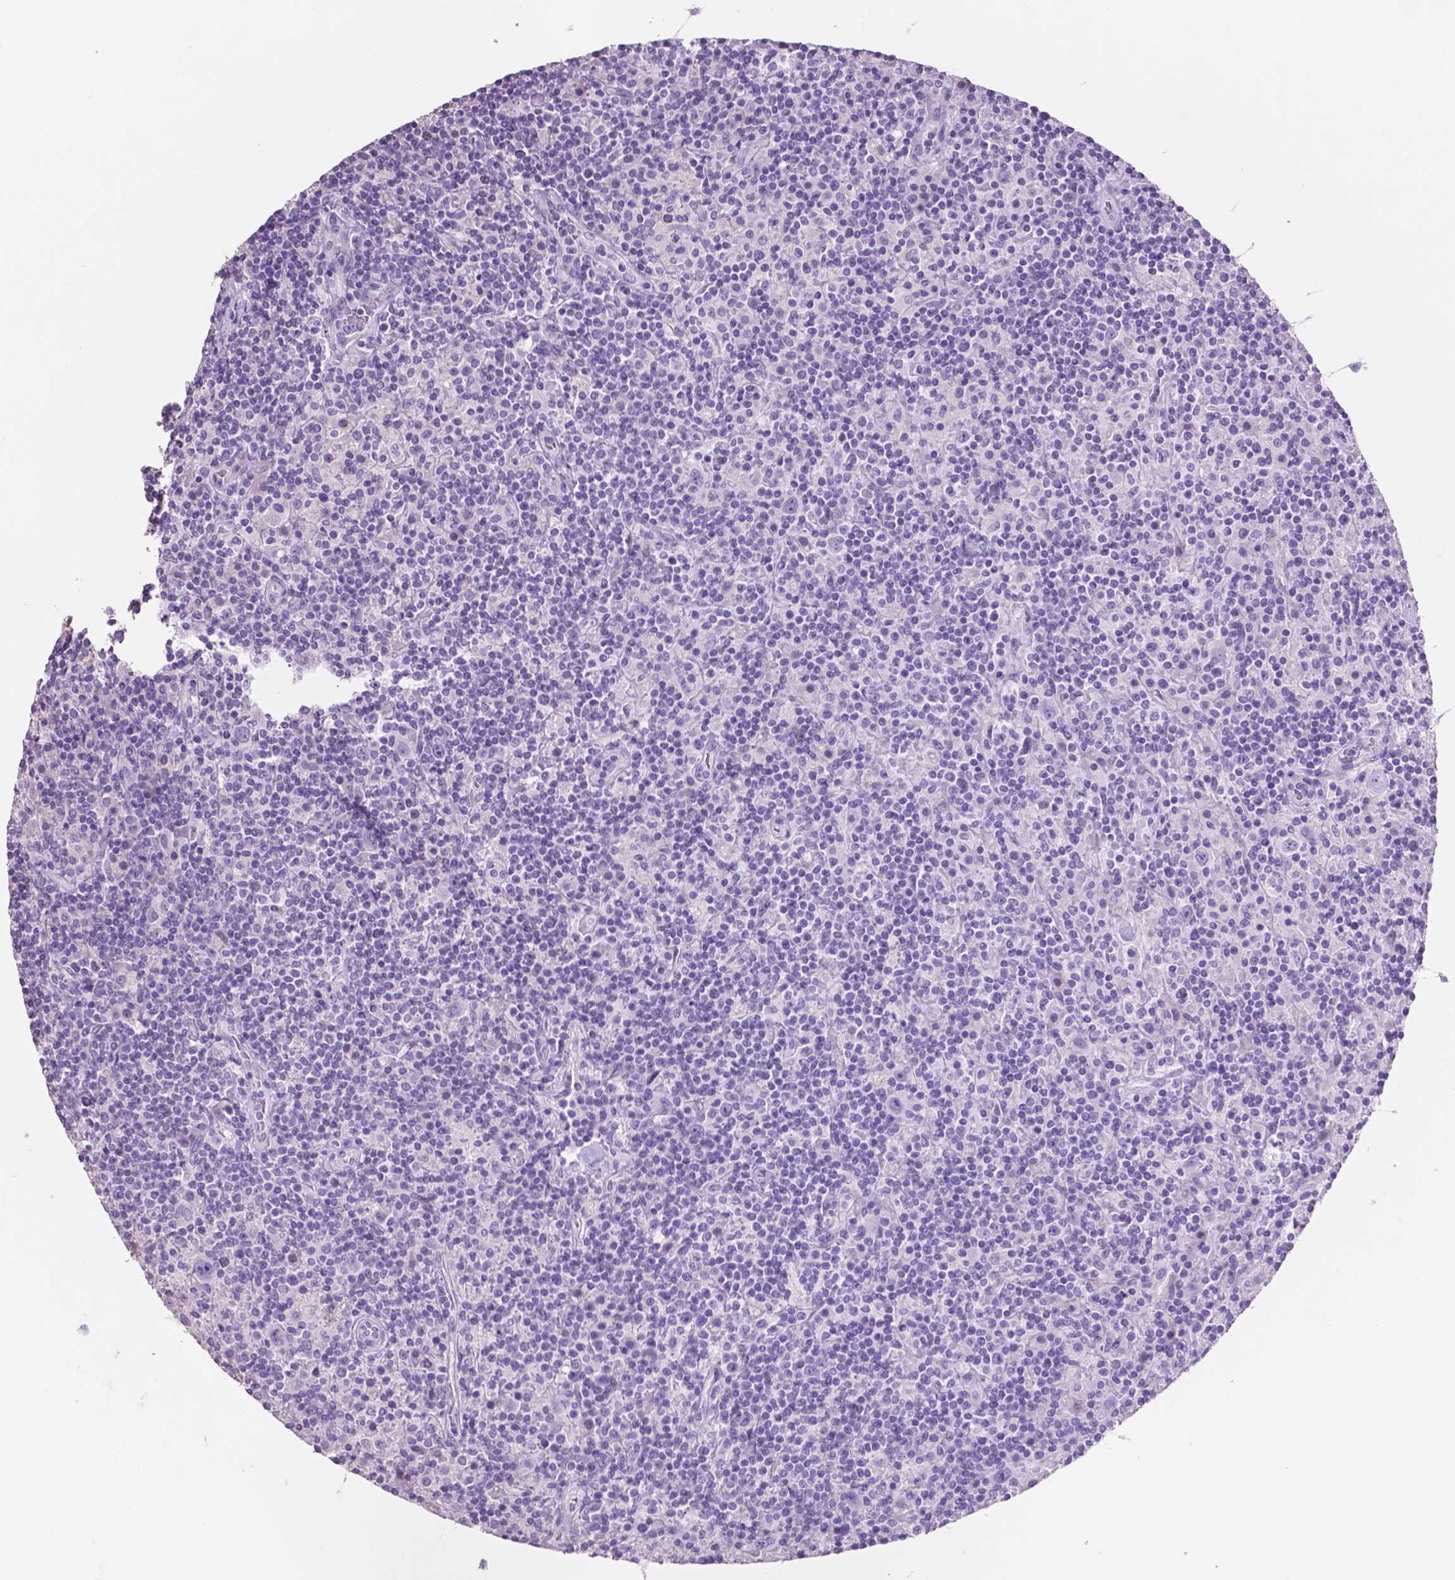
{"staining": {"intensity": "negative", "quantity": "none", "location": "none"}, "tissue": "lymphoma", "cell_type": "Tumor cells", "image_type": "cancer", "snomed": [{"axis": "morphology", "description": "Hodgkin's disease, NOS"}, {"axis": "topography", "description": "Lymph node"}], "caption": "A histopathology image of human lymphoma is negative for staining in tumor cells.", "gene": "CLDN17", "patient": {"sex": "male", "age": 70}}